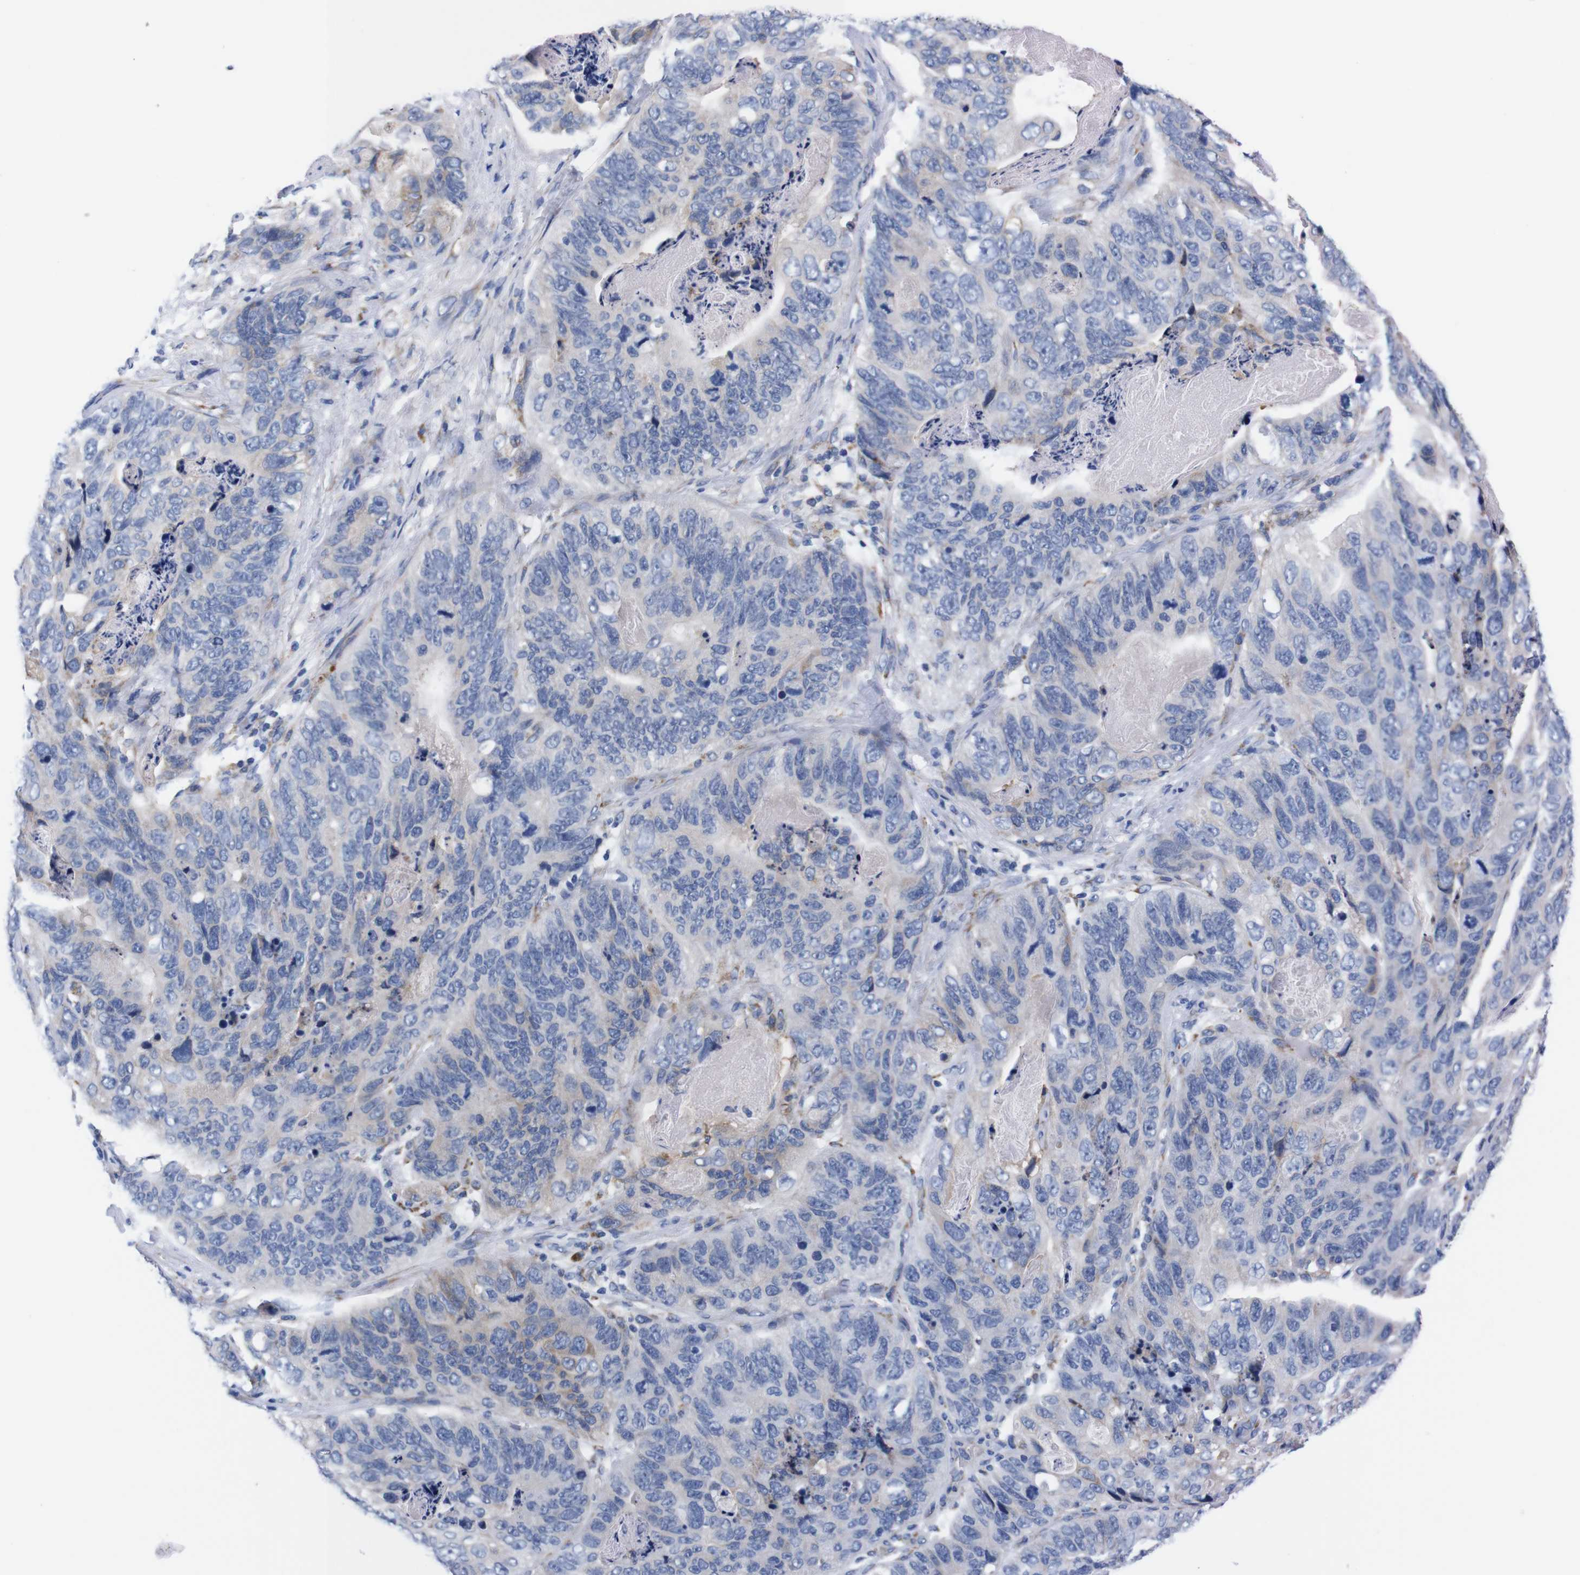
{"staining": {"intensity": "weak", "quantity": "<25%", "location": "cytoplasmic/membranous"}, "tissue": "stomach cancer", "cell_type": "Tumor cells", "image_type": "cancer", "snomed": [{"axis": "morphology", "description": "Adenocarcinoma, NOS"}, {"axis": "topography", "description": "Stomach"}], "caption": "Immunohistochemistry (IHC) of stomach cancer exhibits no staining in tumor cells.", "gene": "NEBL", "patient": {"sex": "female", "age": 89}}